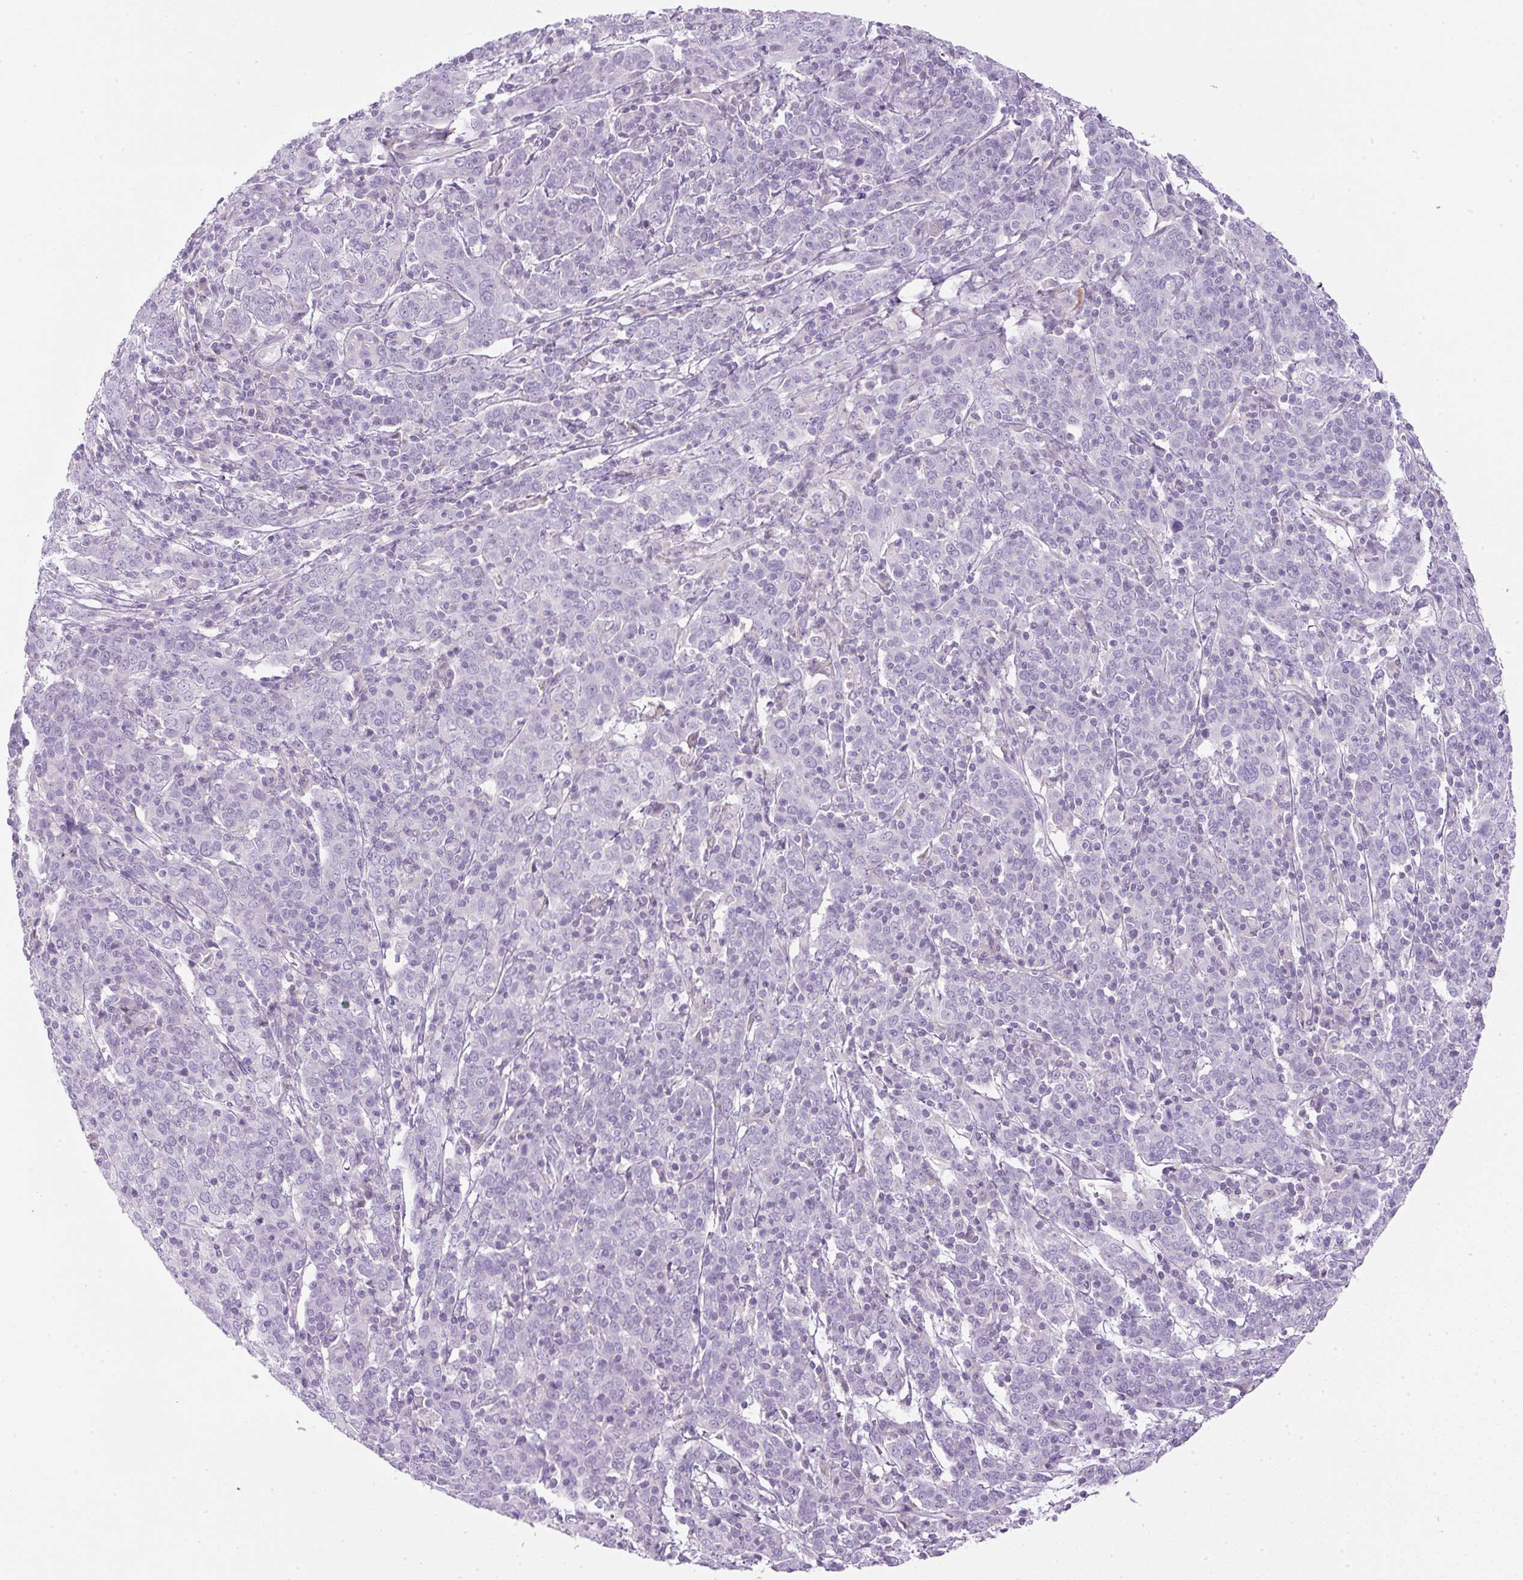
{"staining": {"intensity": "negative", "quantity": "none", "location": "none"}, "tissue": "cervical cancer", "cell_type": "Tumor cells", "image_type": "cancer", "snomed": [{"axis": "morphology", "description": "Squamous cell carcinoma, NOS"}, {"axis": "topography", "description": "Cervix"}], "caption": "An immunohistochemistry (IHC) histopathology image of squamous cell carcinoma (cervical) is shown. There is no staining in tumor cells of squamous cell carcinoma (cervical).", "gene": "FGFBP3", "patient": {"sex": "female", "age": 67}}